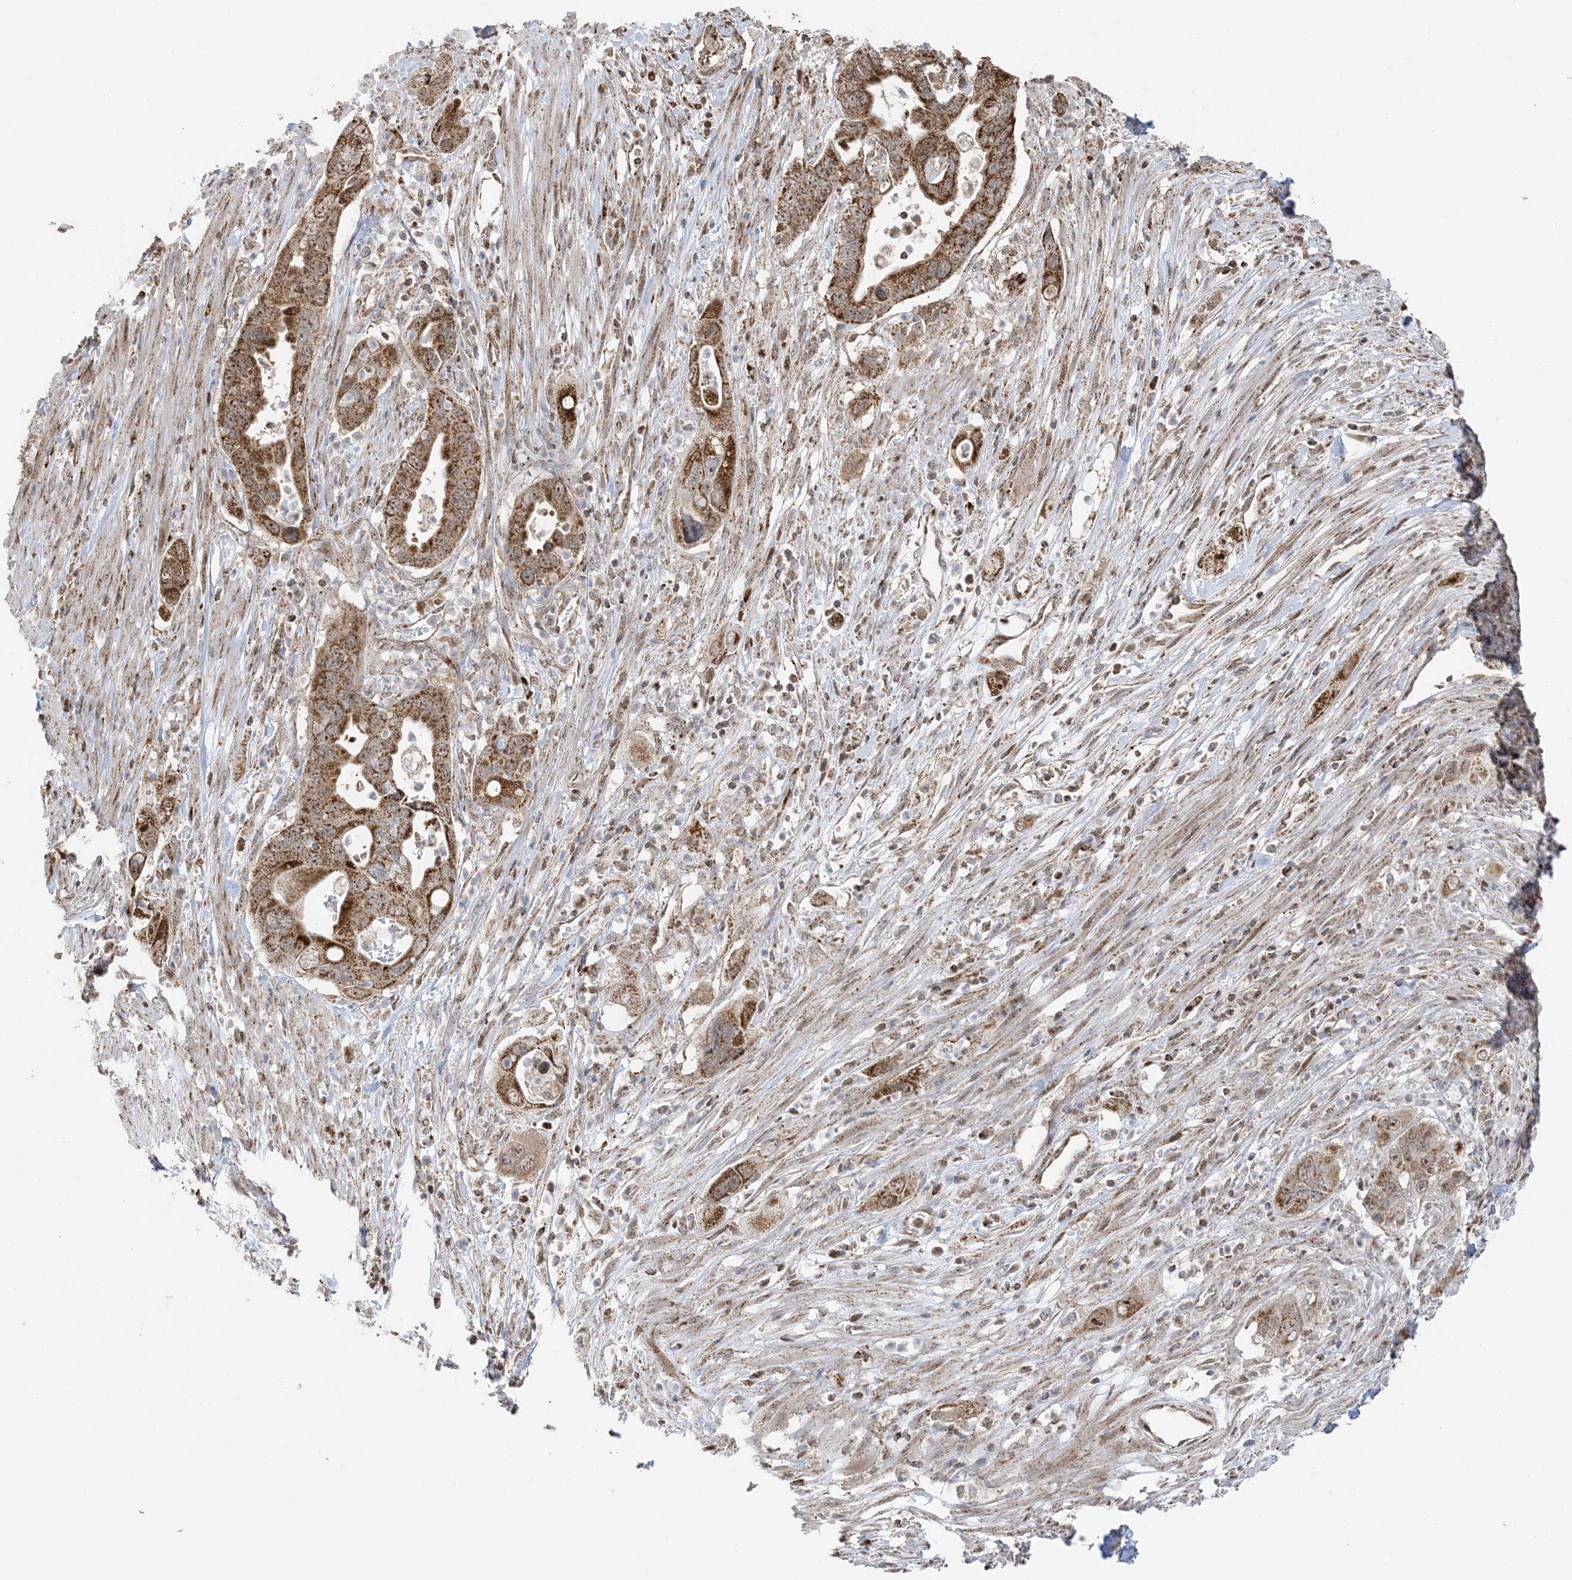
{"staining": {"intensity": "moderate", "quantity": ">75%", "location": "cytoplasmic/membranous,nuclear"}, "tissue": "pancreatic cancer", "cell_type": "Tumor cells", "image_type": "cancer", "snomed": [{"axis": "morphology", "description": "Adenocarcinoma, NOS"}, {"axis": "topography", "description": "Pancreas"}], "caption": "High-power microscopy captured an immunohistochemistry (IHC) photomicrograph of adenocarcinoma (pancreatic), revealing moderate cytoplasmic/membranous and nuclear positivity in approximately >75% of tumor cells. (DAB IHC, brown staining for protein, blue staining for nuclei).", "gene": "MAPKBP1", "patient": {"sex": "female", "age": 71}}